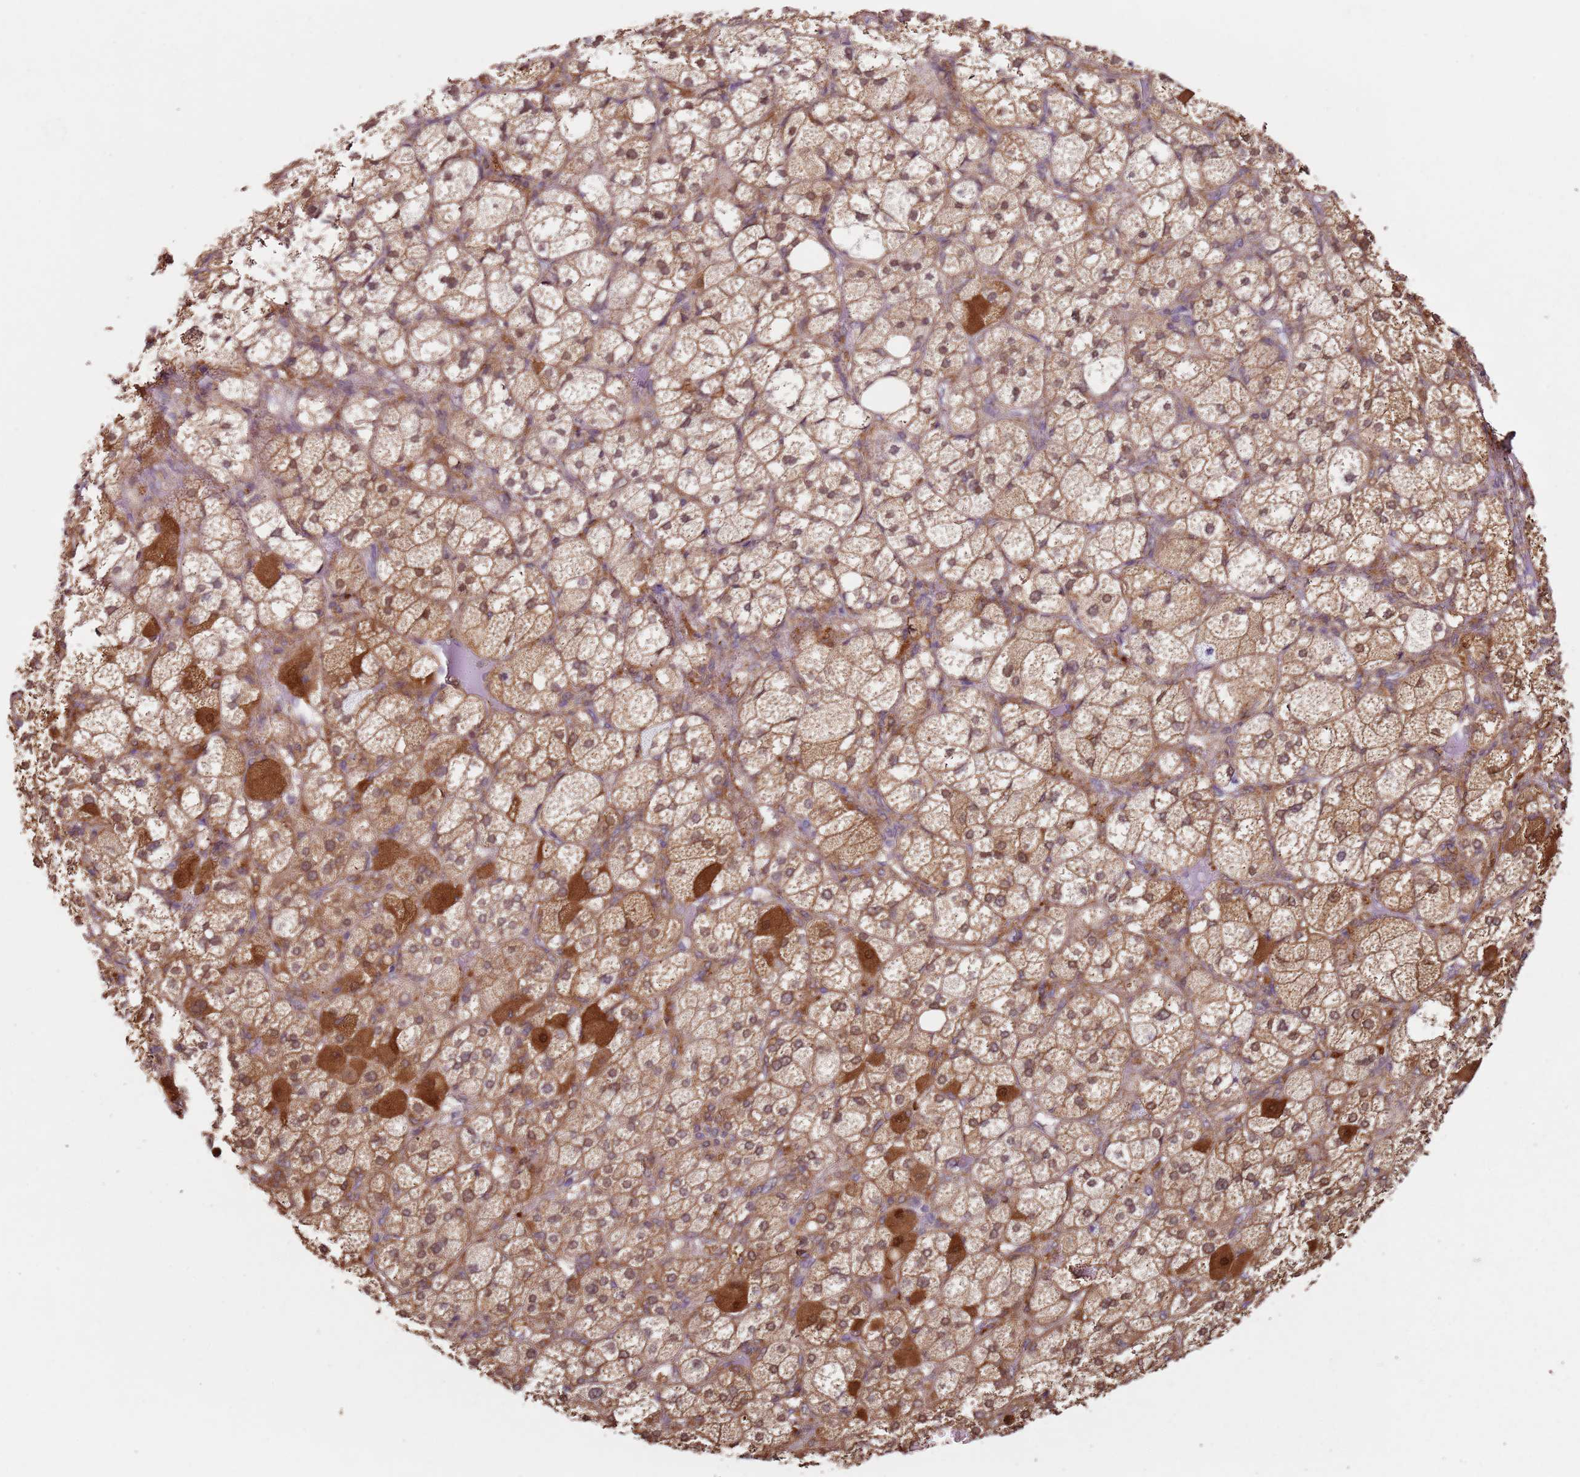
{"staining": {"intensity": "moderate", "quantity": ">75%", "location": "cytoplasmic/membranous"}, "tissue": "adrenal gland", "cell_type": "Glandular cells", "image_type": "normal", "snomed": [{"axis": "morphology", "description": "Normal tissue, NOS"}, {"axis": "topography", "description": "Adrenal gland"}], "caption": "This is a histology image of immunohistochemistry staining of benign adrenal gland, which shows moderate expression in the cytoplasmic/membranous of glandular cells.", "gene": "MDH1", "patient": {"sex": "female", "age": 61}}